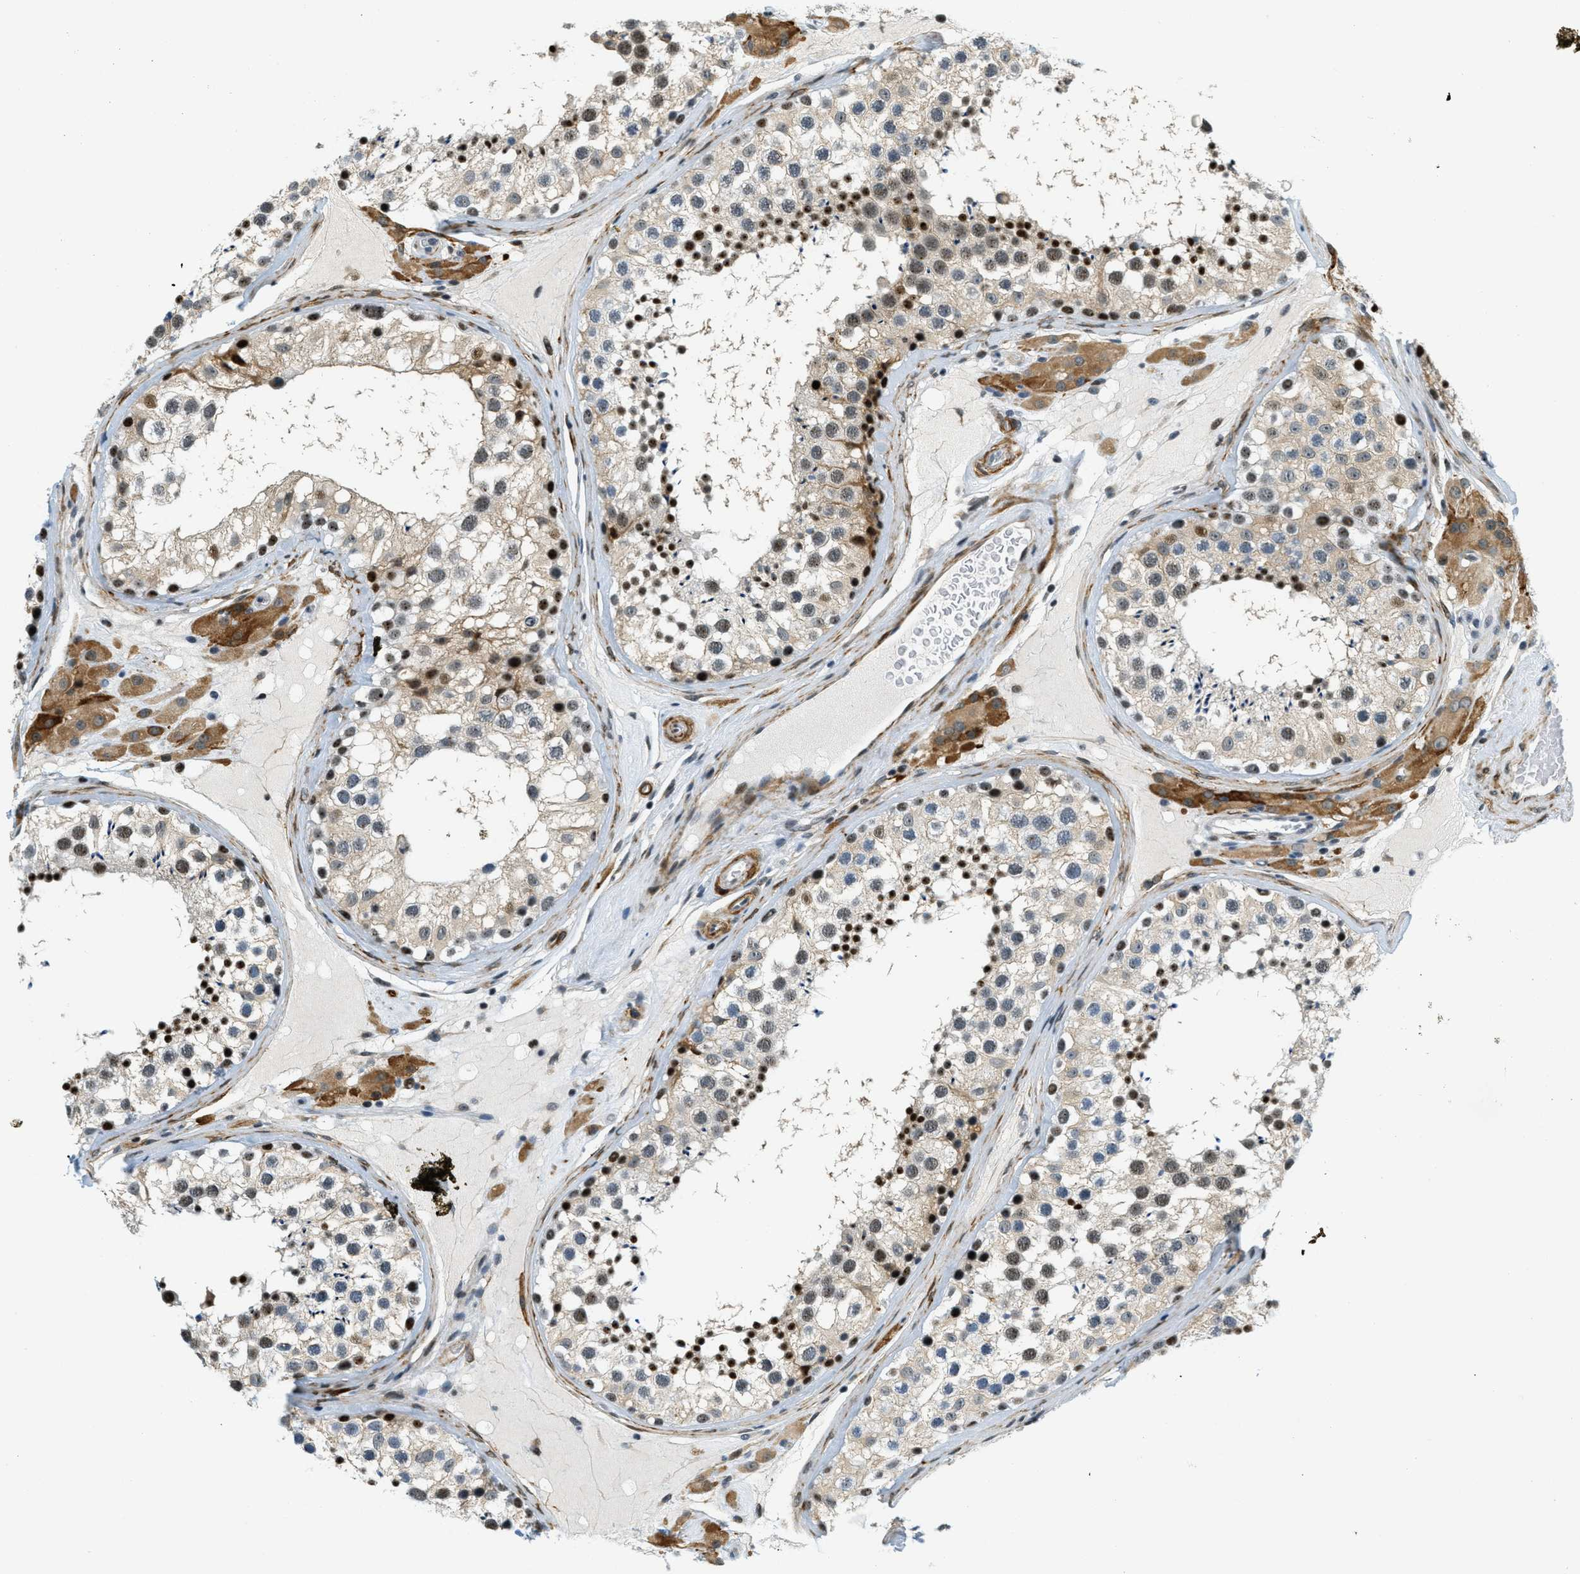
{"staining": {"intensity": "strong", "quantity": "25%-75%", "location": "cytoplasmic/membranous,nuclear"}, "tissue": "testis", "cell_type": "Cells in seminiferous ducts", "image_type": "normal", "snomed": [{"axis": "morphology", "description": "Normal tissue, NOS"}, {"axis": "topography", "description": "Testis"}], "caption": "A photomicrograph of testis stained for a protein exhibits strong cytoplasmic/membranous,nuclear brown staining in cells in seminiferous ducts.", "gene": "ZDHHC23", "patient": {"sex": "male", "age": 46}}